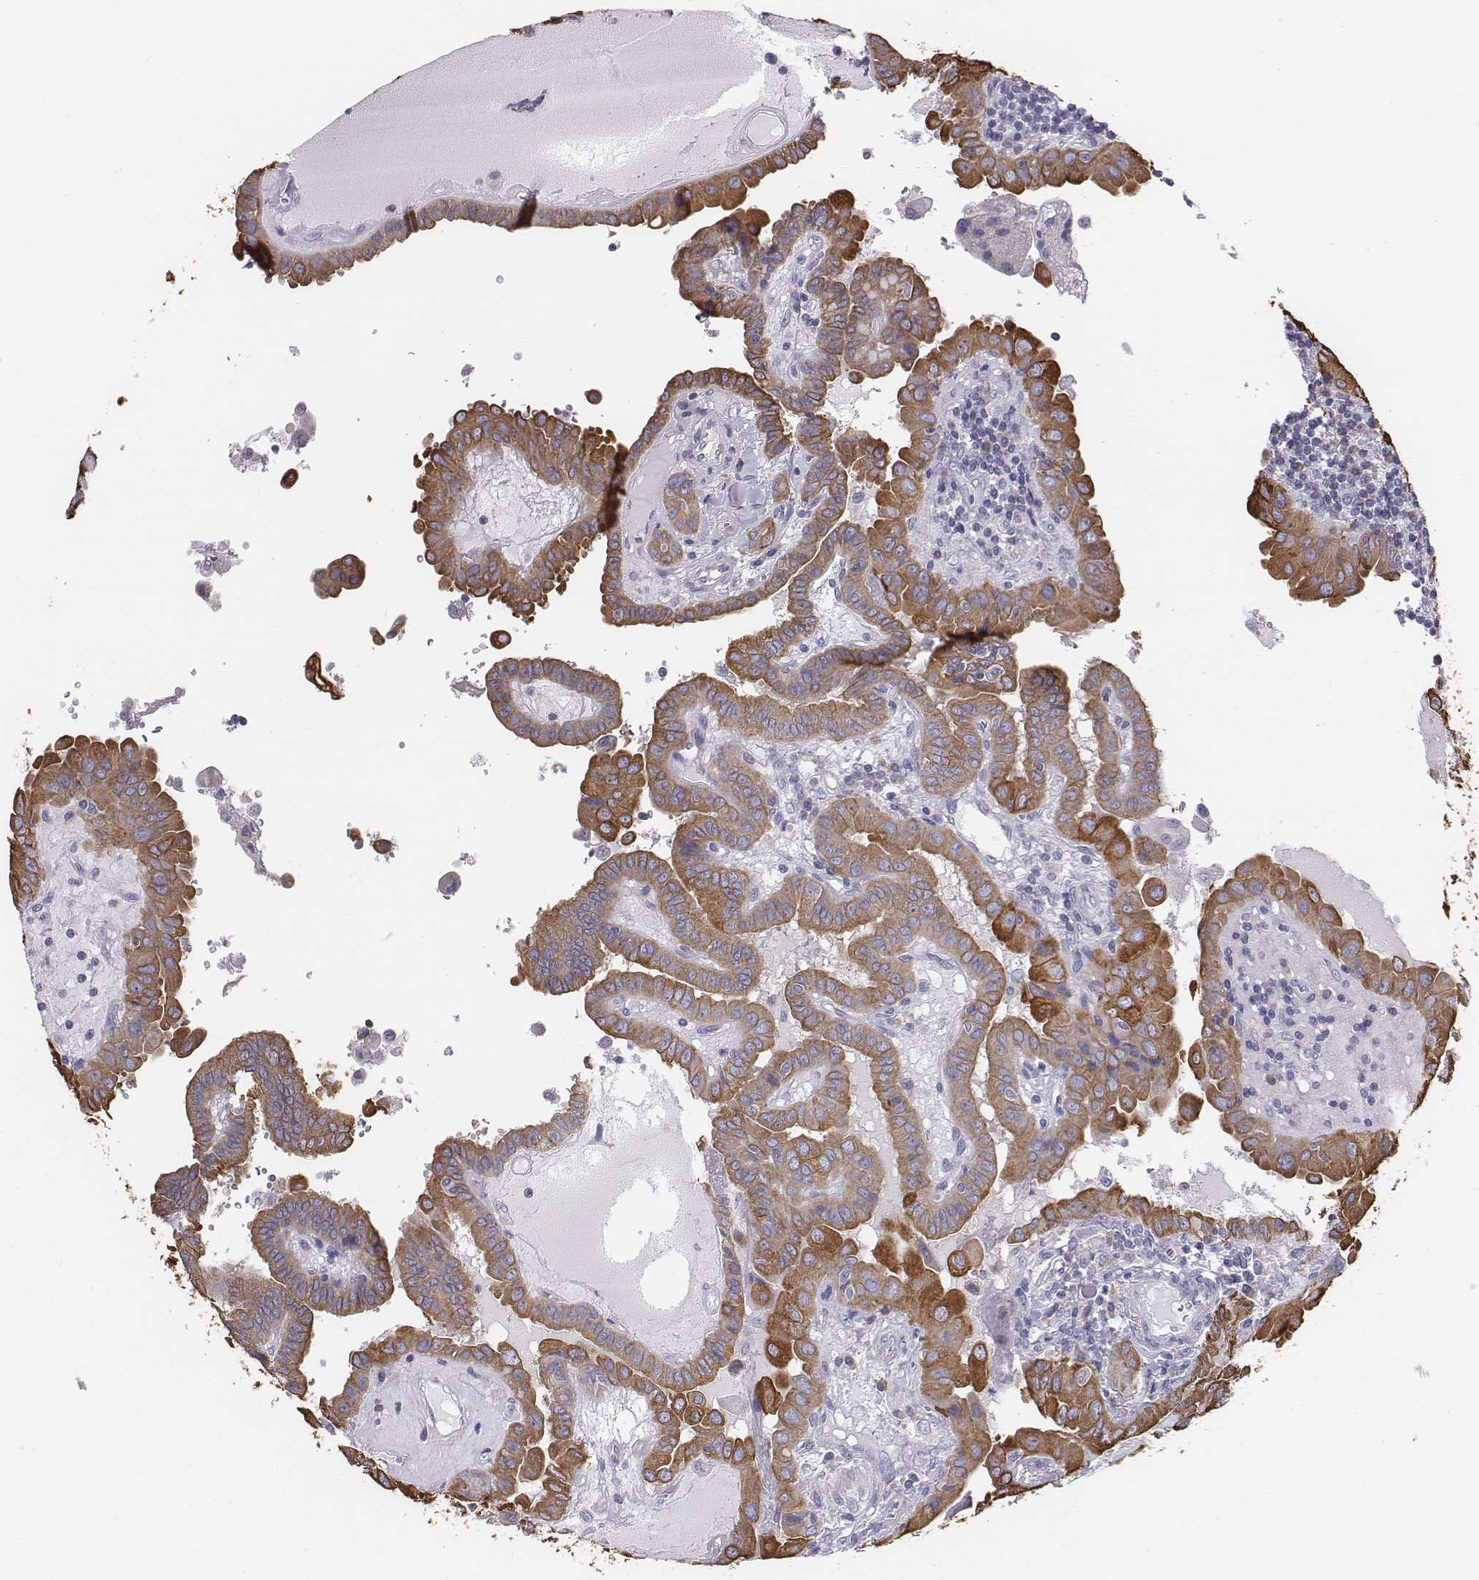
{"staining": {"intensity": "moderate", "quantity": "25%-75%", "location": "cytoplasmic/membranous"}, "tissue": "thyroid cancer", "cell_type": "Tumor cells", "image_type": "cancer", "snomed": [{"axis": "morphology", "description": "Papillary adenocarcinoma, NOS"}, {"axis": "topography", "description": "Thyroid gland"}], "caption": "Immunohistochemistry (IHC) staining of thyroid papillary adenocarcinoma, which shows medium levels of moderate cytoplasmic/membranous expression in about 25%-75% of tumor cells indicating moderate cytoplasmic/membranous protein positivity. The staining was performed using DAB (3,3'-diaminobenzidine) (brown) for protein detection and nuclei were counterstained in hematoxylin (blue).", "gene": "CHST14", "patient": {"sex": "female", "age": 37}}